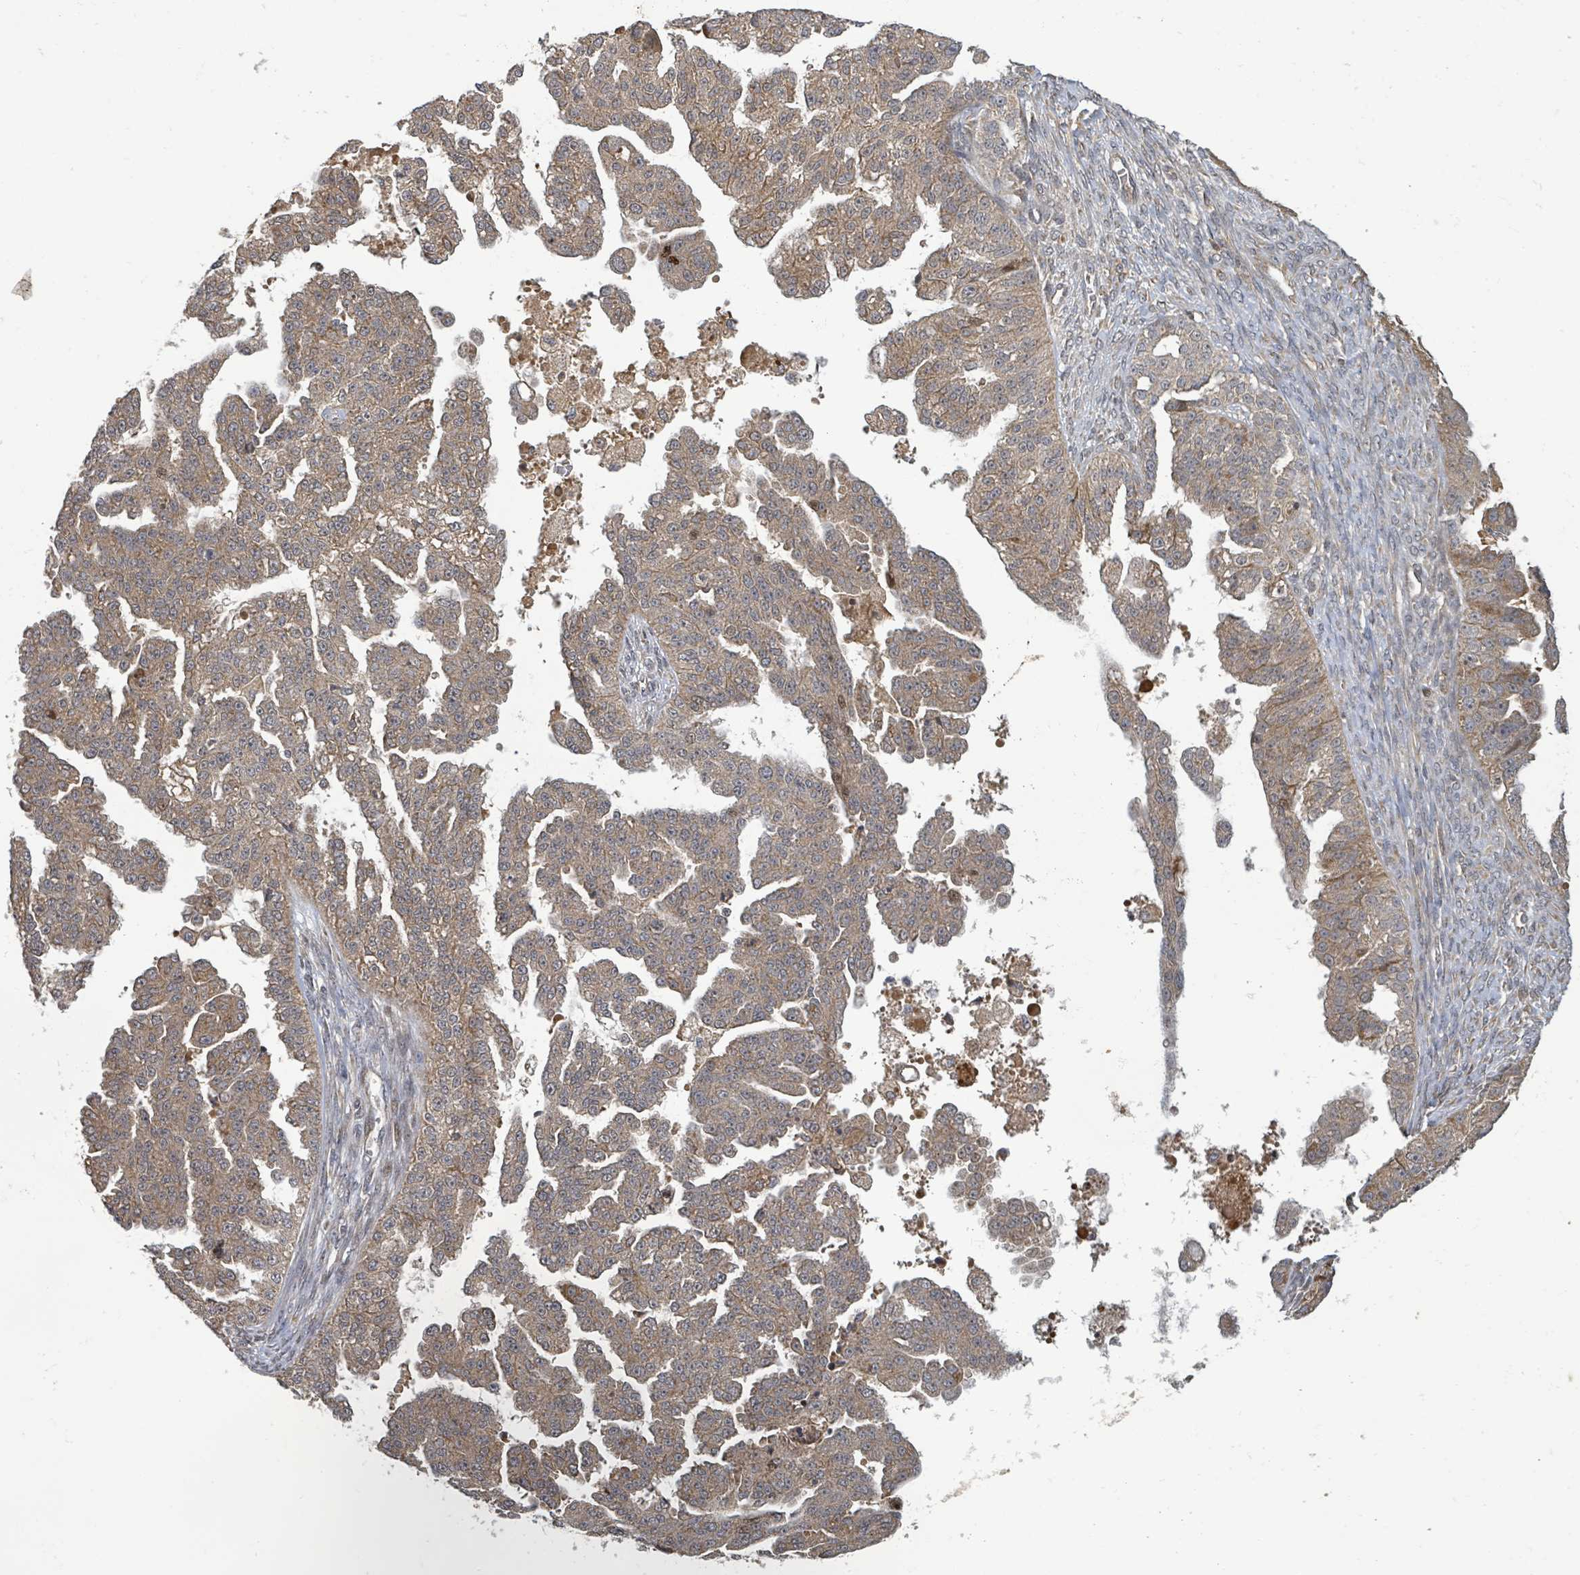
{"staining": {"intensity": "moderate", "quantity": ">75%", "location": "cytoplasmic/membranous"}, "tissue": "ovarian cancer", "cell_type": "Tumor cells", "image_type": "cancer", "snomed": [{"axis": "morphology", "description": "Cystadenocarcinoma, serous, NOS"}, {"axis": "topography", "description": "Ovary"}], "caption": "Immunohistochemistry micrograph of neoplastic tissue: human serous cystadenocarcinoma (ovarian) stained using immunohistochemistry (IHC) demonstrates medium levels of moderate protein expression localized specifically in the cytoplasmic/membranous of tumor cells, appearing as a cytoplasmic/membranous brown color.", "gene": "ITGA11", "patient": {"sex": "female", "age": 58}}